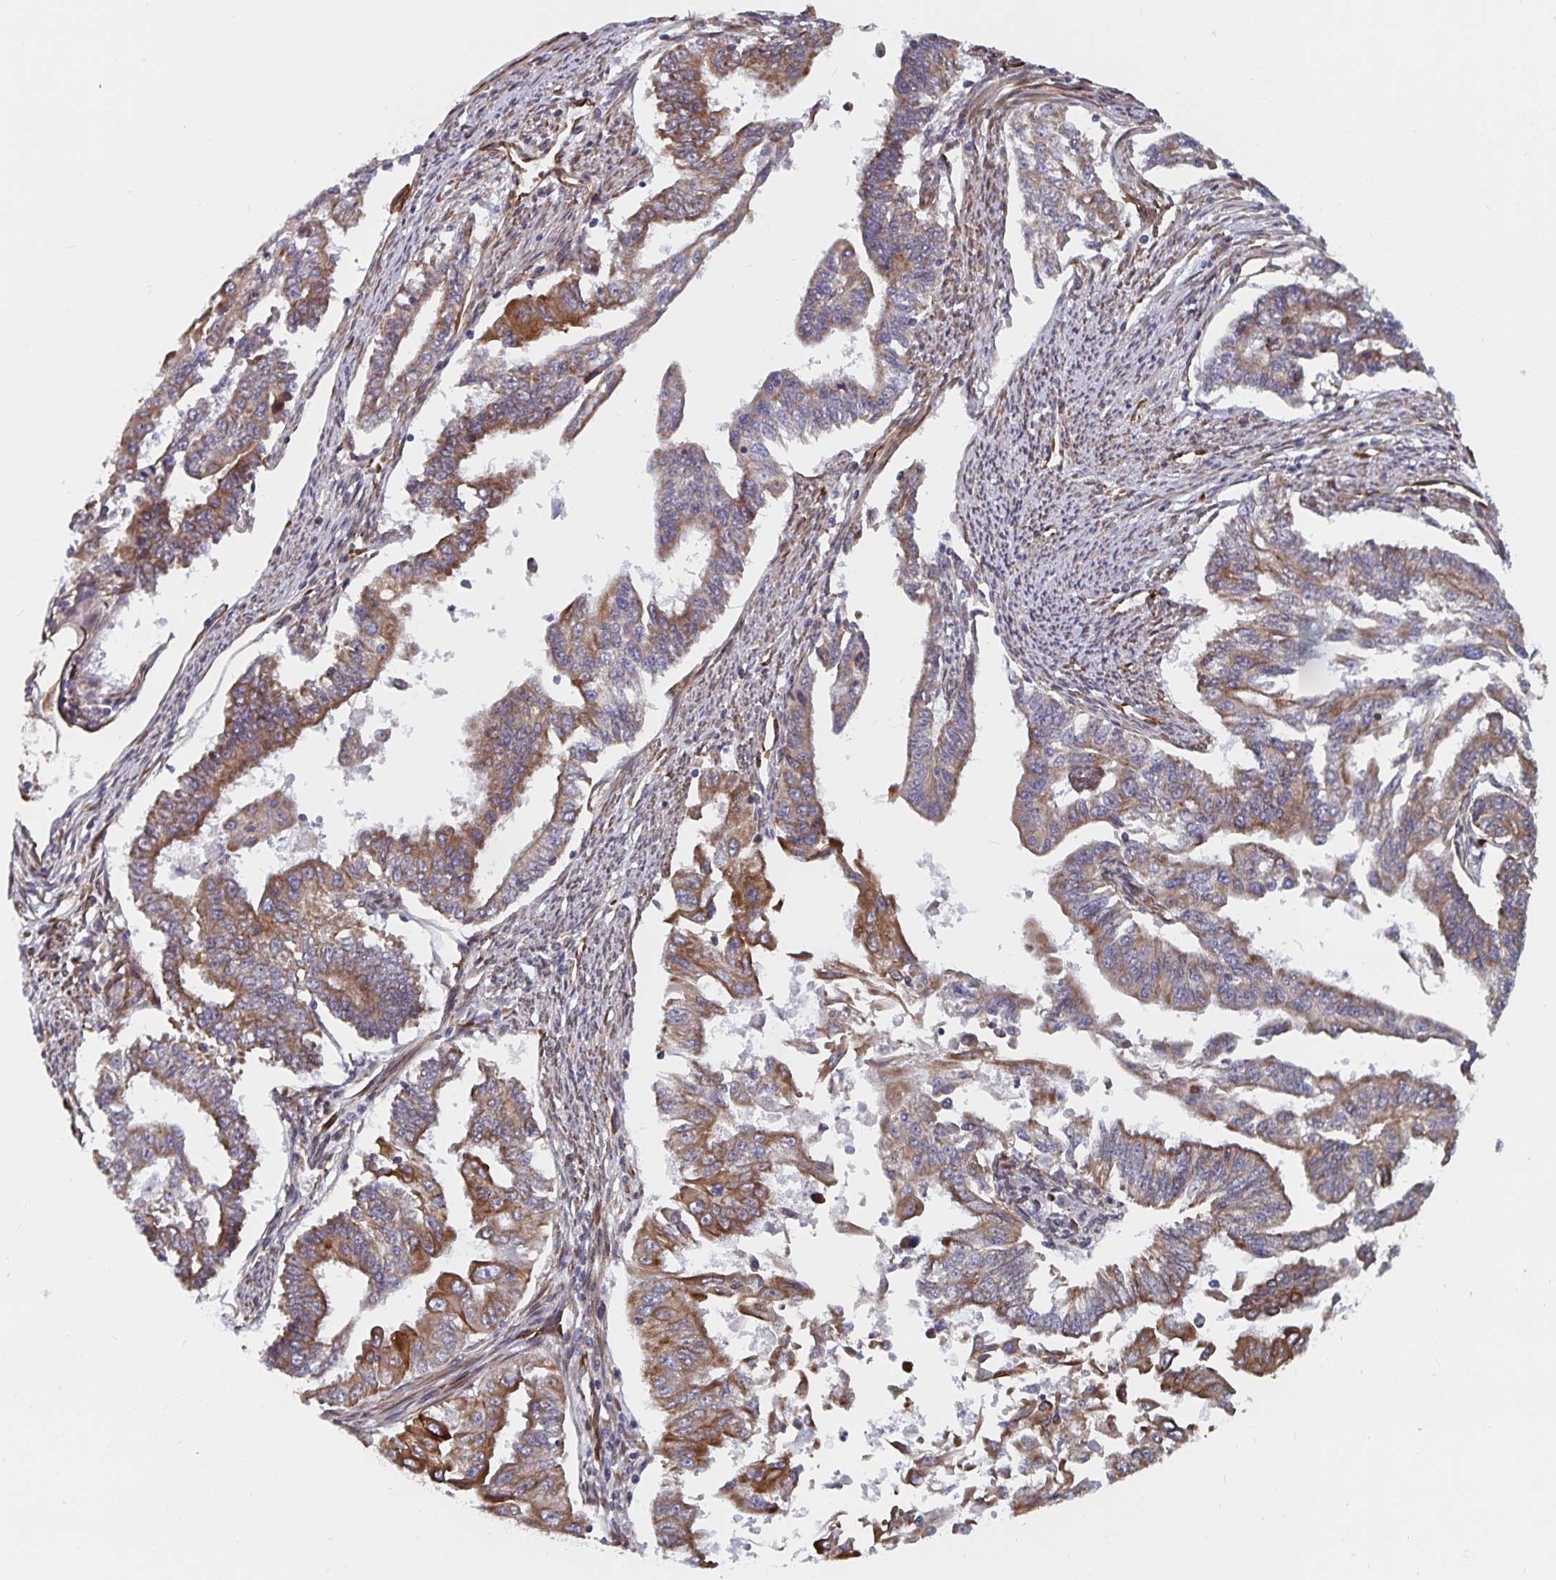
{"staining": {"intensity": "moderate", "quantity": ">75%", "location": "cytoplasmic/membranous"}, "tissue": "endometrial cancer", "cell_type": "Tumor cells", "image_type": "cancer", "snomed": [{"axis": "morphology", "description": "Adenocarcinoma, NOS"}, {"axis": "topography", "description": "Uterus"}], "caption": "Endometrial cancer stained for a protein (brown) shows moderate cytoplasmic/membranous positive positivity in about >75% of tumor cells.", "gene": "BCAP29", "patient": {"sex": "female", "age": 59}}